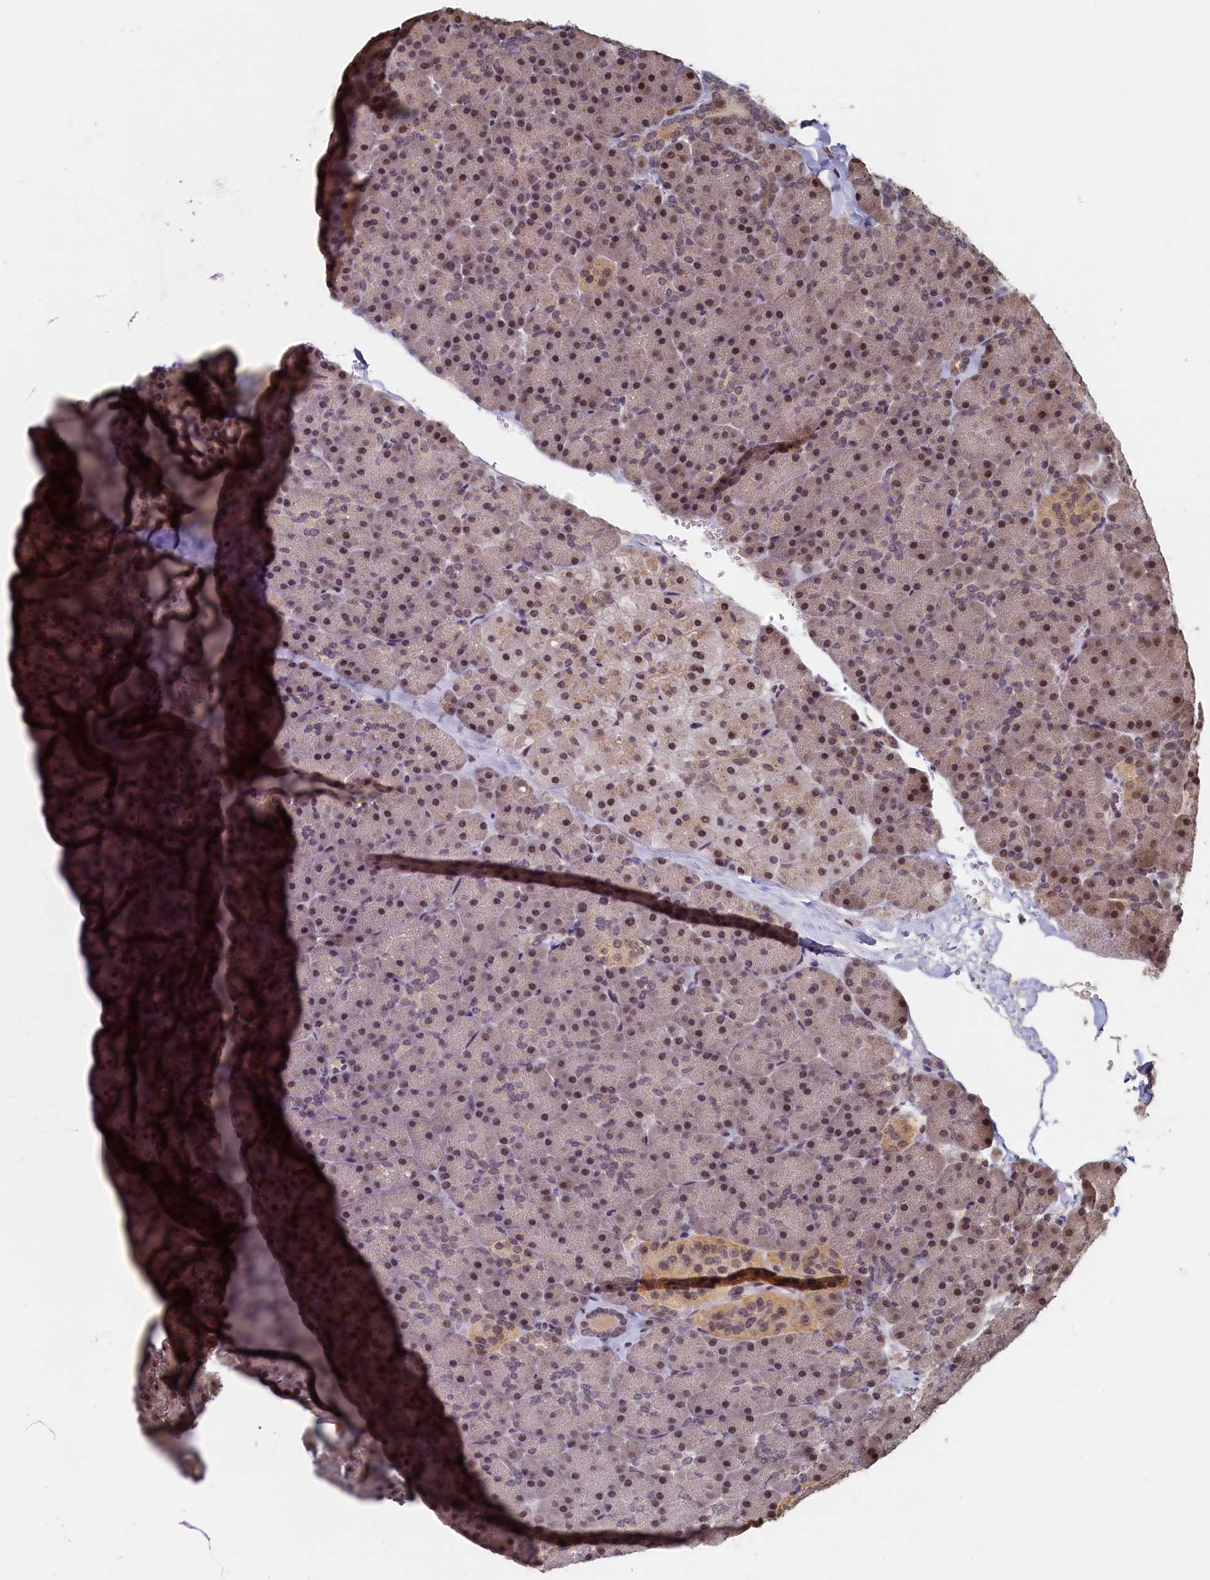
{"staining": {"intensity": "moderate", "quantity": "25%-75%", "location": "nuclear"}, "tissue": "pancreas", "cell_type": "Exocrine glandular cells", "image_type": "normal", "snomed": [{"axis": "morphology", "description": "Normal tissue, NOS"}, {"axis": "topography", "description": "Pancreas"}], "caption": "Pancreas stained with immunohistochemistry displays moderate nuclear staining in approximately 25%-75% of exocrine glandular cells.", "gene": "CKAP2L", "patient": {"sex": "male", "age": 36}}